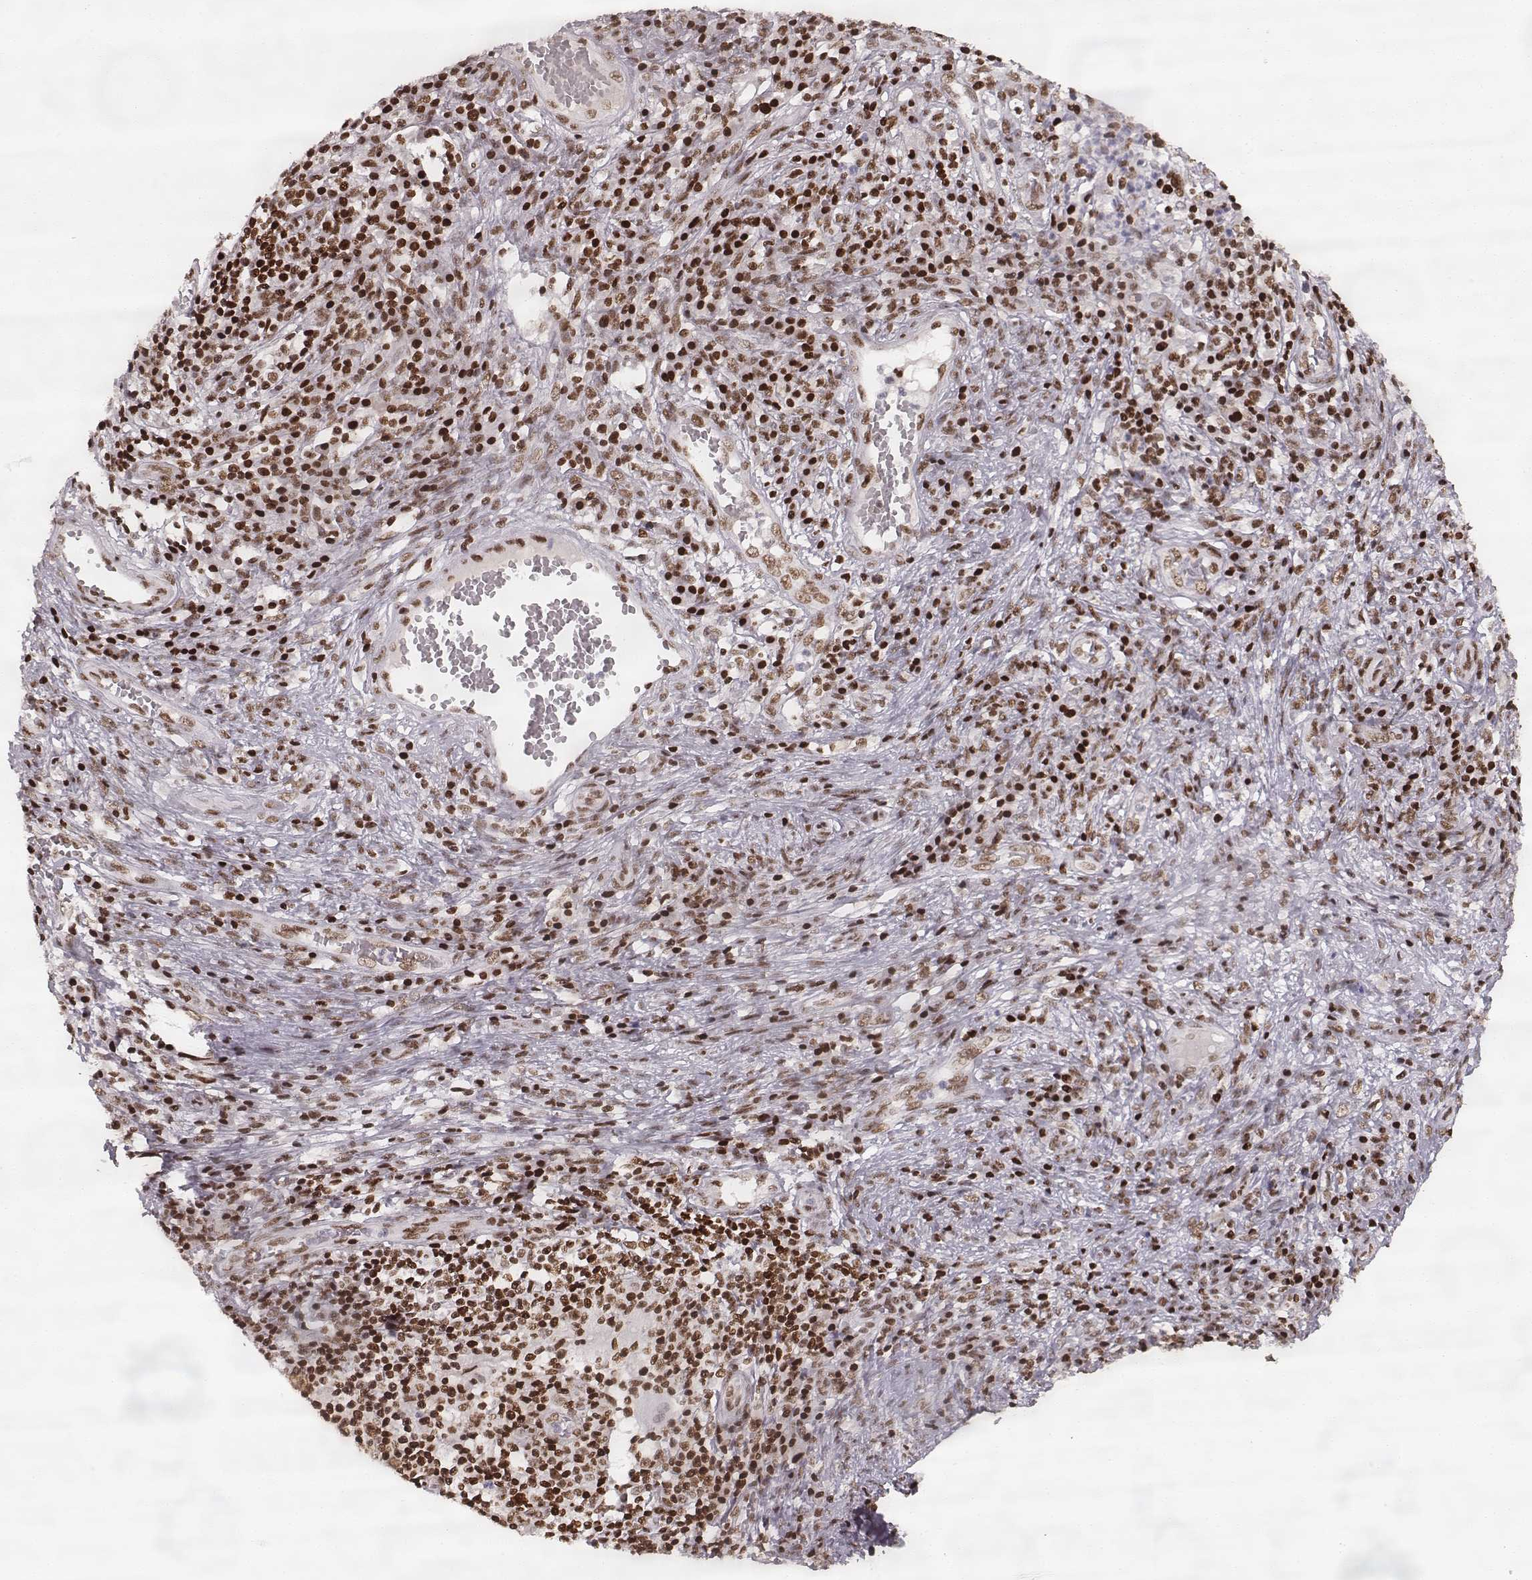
{"staining": {"intensity": "moderate", "quantity": ">75%", "location": "nuclear"}, "tissue": "cervical cancer", "cell_type": "Tumor cells", "image_type": "cancer", "snomed": [{"axis": "morphology", "description": "Squamous cell carcinoma, NOS"}, {"axis": "topography", "description": "Cervix"}], "caption": "Brown immunohistochemical staining in human squamous cell carcinoma (cervical) displays moderate nuclear staining in about >75% of tumor cells.", "gene": "PARP1", "patient": {"sex": "female", "age": 39}}